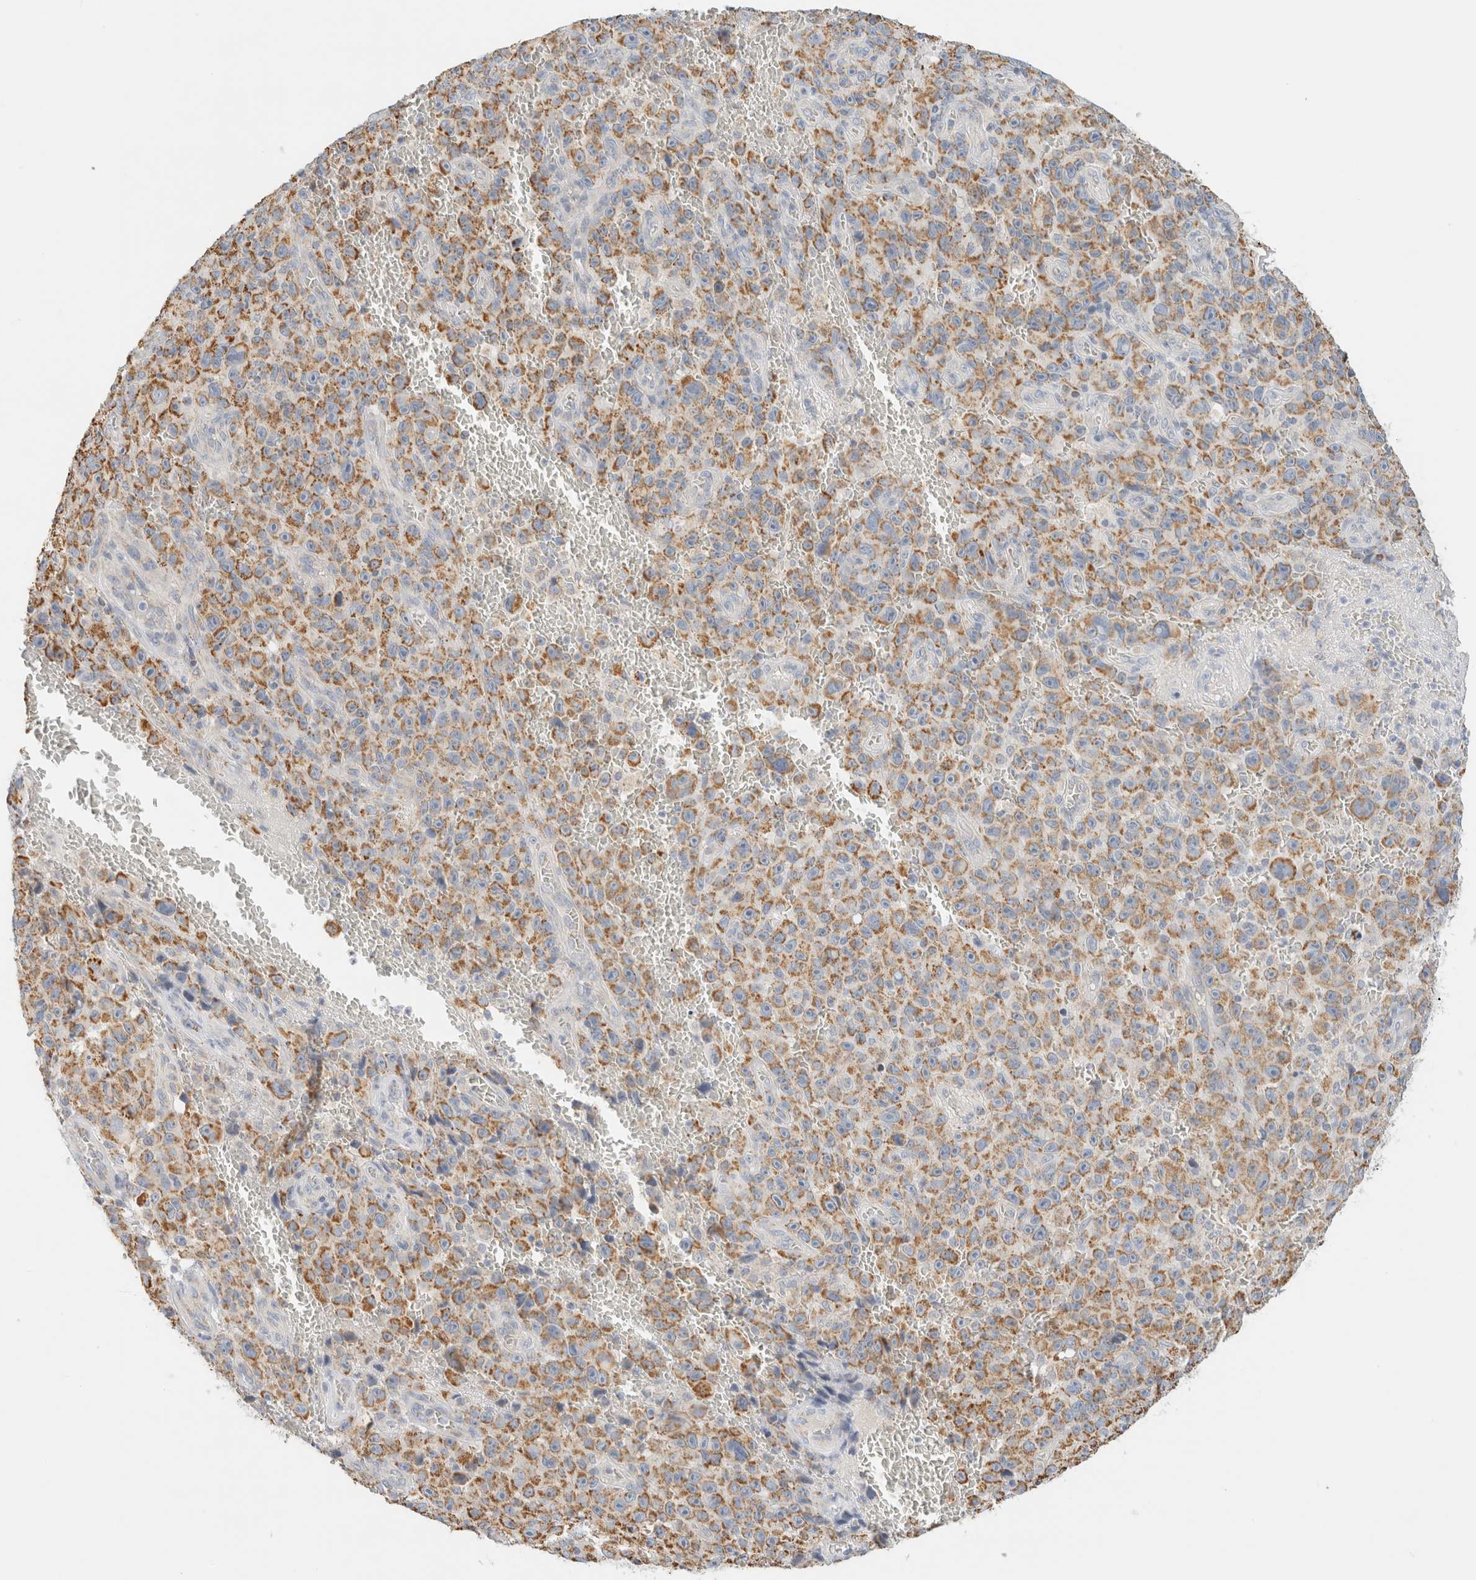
{"staining": {"intensity": "moderate", "quantity": ">75%", "location": "cytoplasmic/membranous"}, "tissue": "melanoma", "cell_type": "Tumor cells", "image_type": "cancer", "snomed": [{"axis": "morphology", "description": "Malignant melanoma, NOS"}, {"axis": "topography", "description": "Skin"}], "caption": "The image exhibits immunohistochemical staining of malignant melanoma. There is moderate cytoplasmic/membranous staining is seen in approximately >75% of tumor cells.", "gene": "HDHD3", "patient": {"sex": "female", "age": 82}}